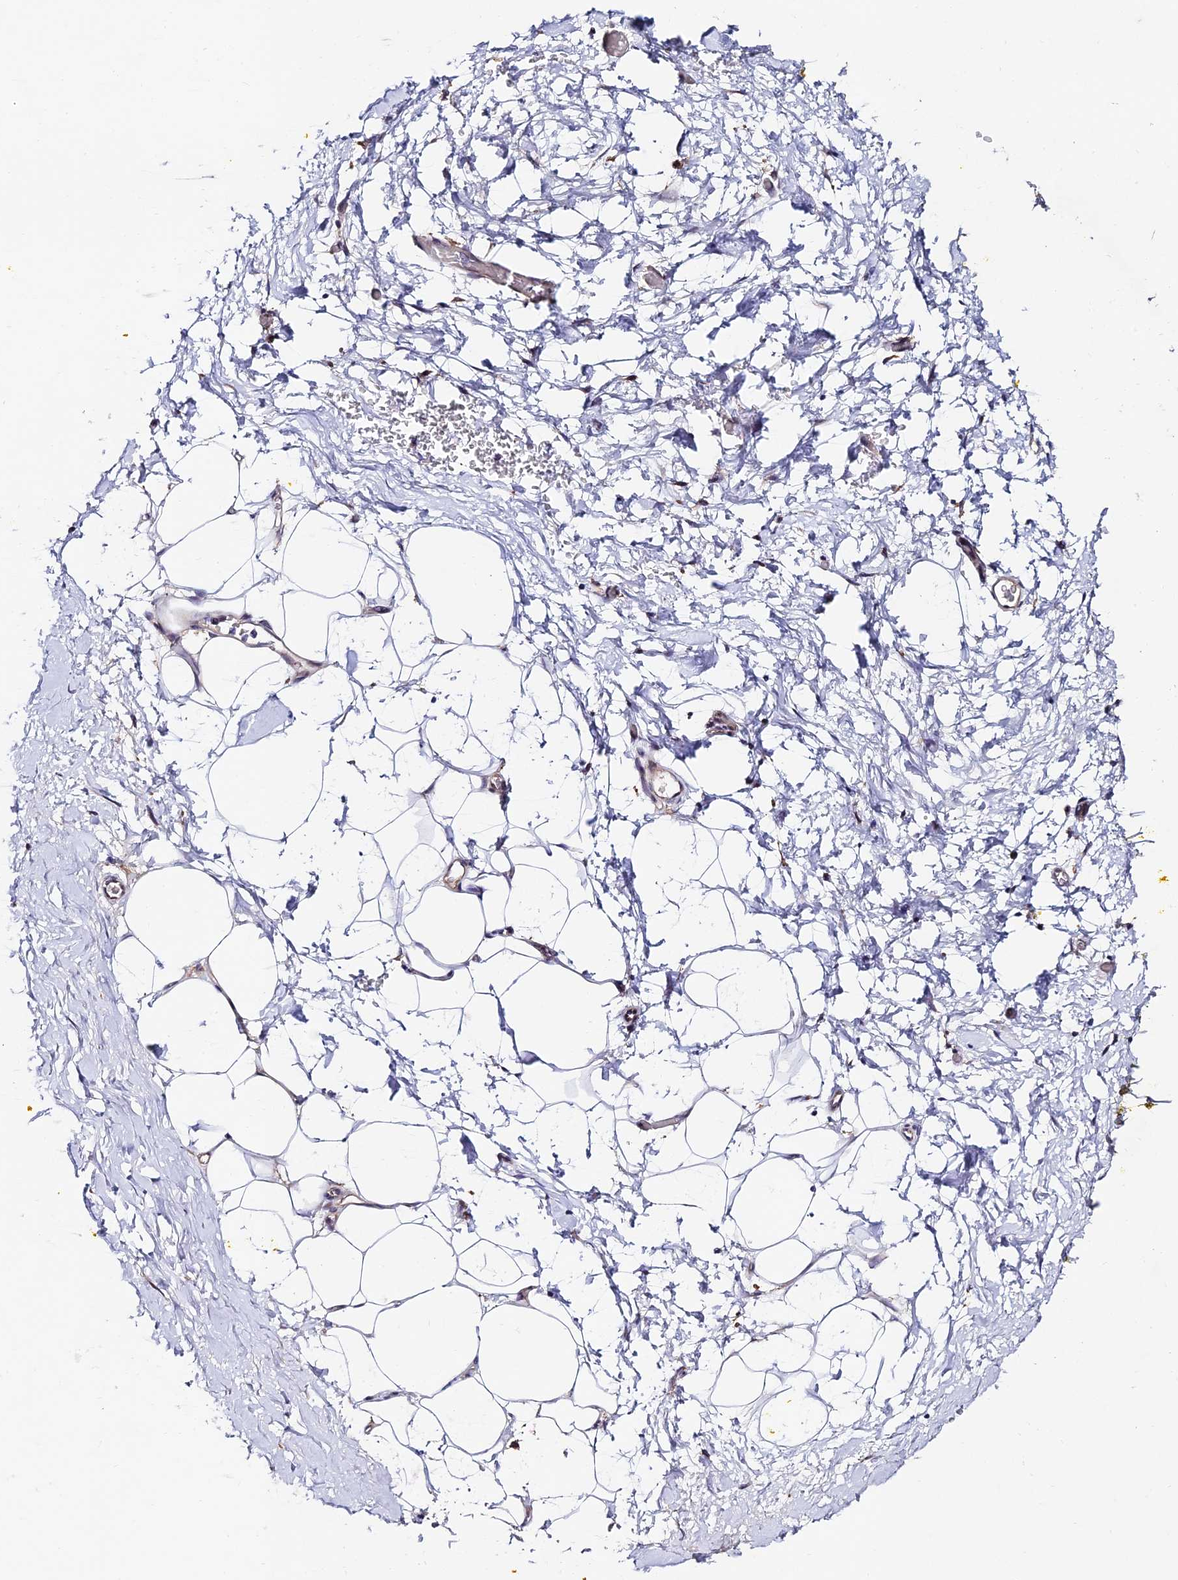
{"staining": {"intensity": "negative", "quantity": "none", "location": "none"}, "tissue": "adipose tissue", "cell_type": "Adipocytes", "image_type": "normal", "snomed": [{"axis": "morphology", "description": "Normal tissue, NOS"}, {"axis": "morphology", "description": "Adenocarcinoma, NOS"}, {"axis": "topography", "description": "Pancreas"}, {"axis": "topography", "description": "Peripheral nerve tissue"}], "caption": "The micrograph demonstrates no staining of adipocytes in normal adipose tissue.", "gene": "TRIM24", "patient": {"sex": "male", "age": 59}}